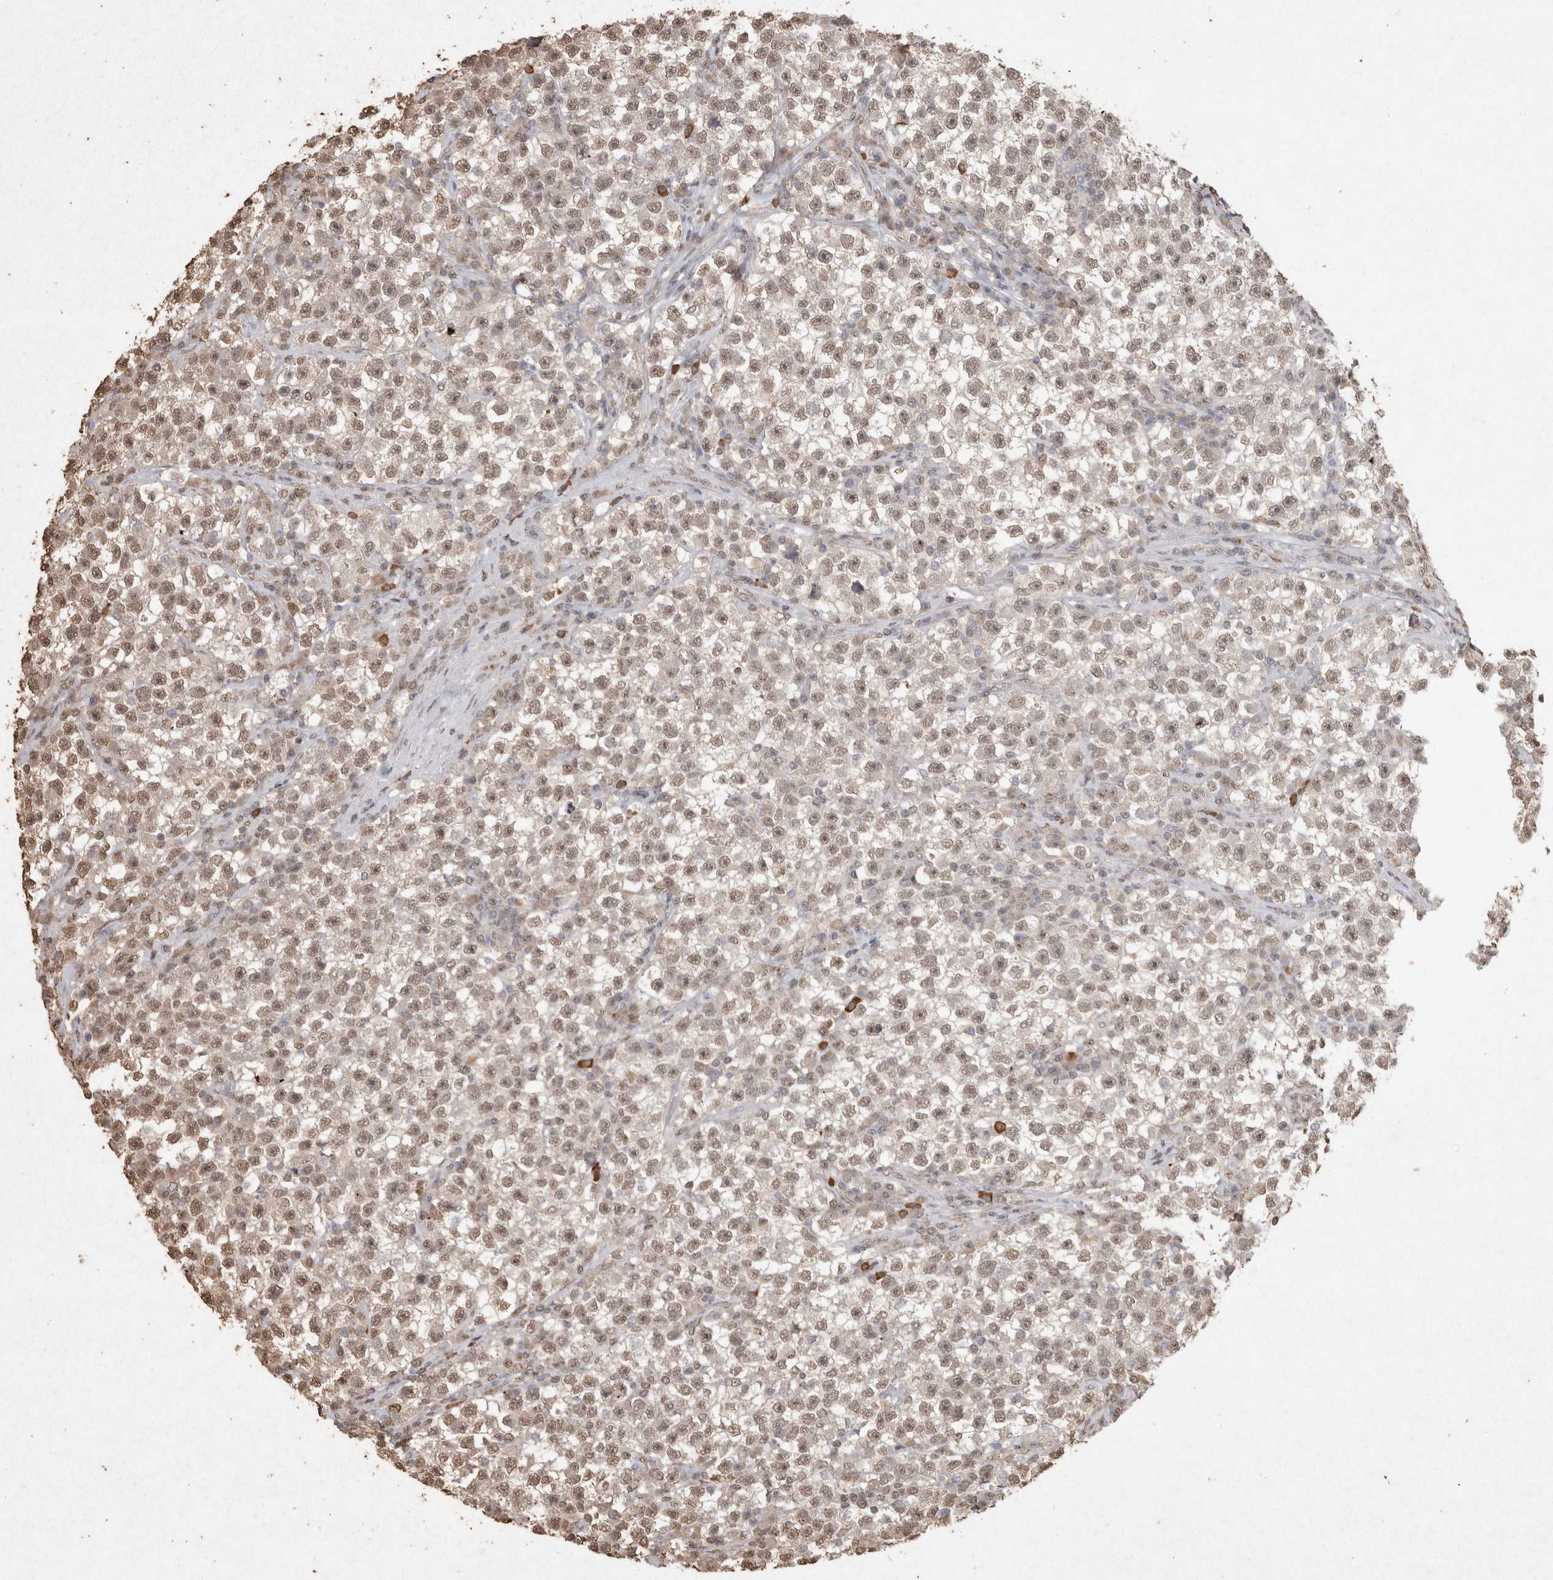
{"staining": {"intensity": "weak", "quantity": ">75%", "location": "nuclear"}, "tissue": "testis cancer", "cell_type": "Tumor cells", "image_type": "cancer", "snomed": [{"axis": "morphology", "description": "Seminoma, NOS"}, {"axis": "topography", "description": "Testis"}], "caption": "About >75% of tumor cells in seminoma (testis) exhibit weak nuclear protein positivity as visualized by brown immunohistochemical staining.", "gene": "MLX", "patient": {"sex": "male", "age": 22}}